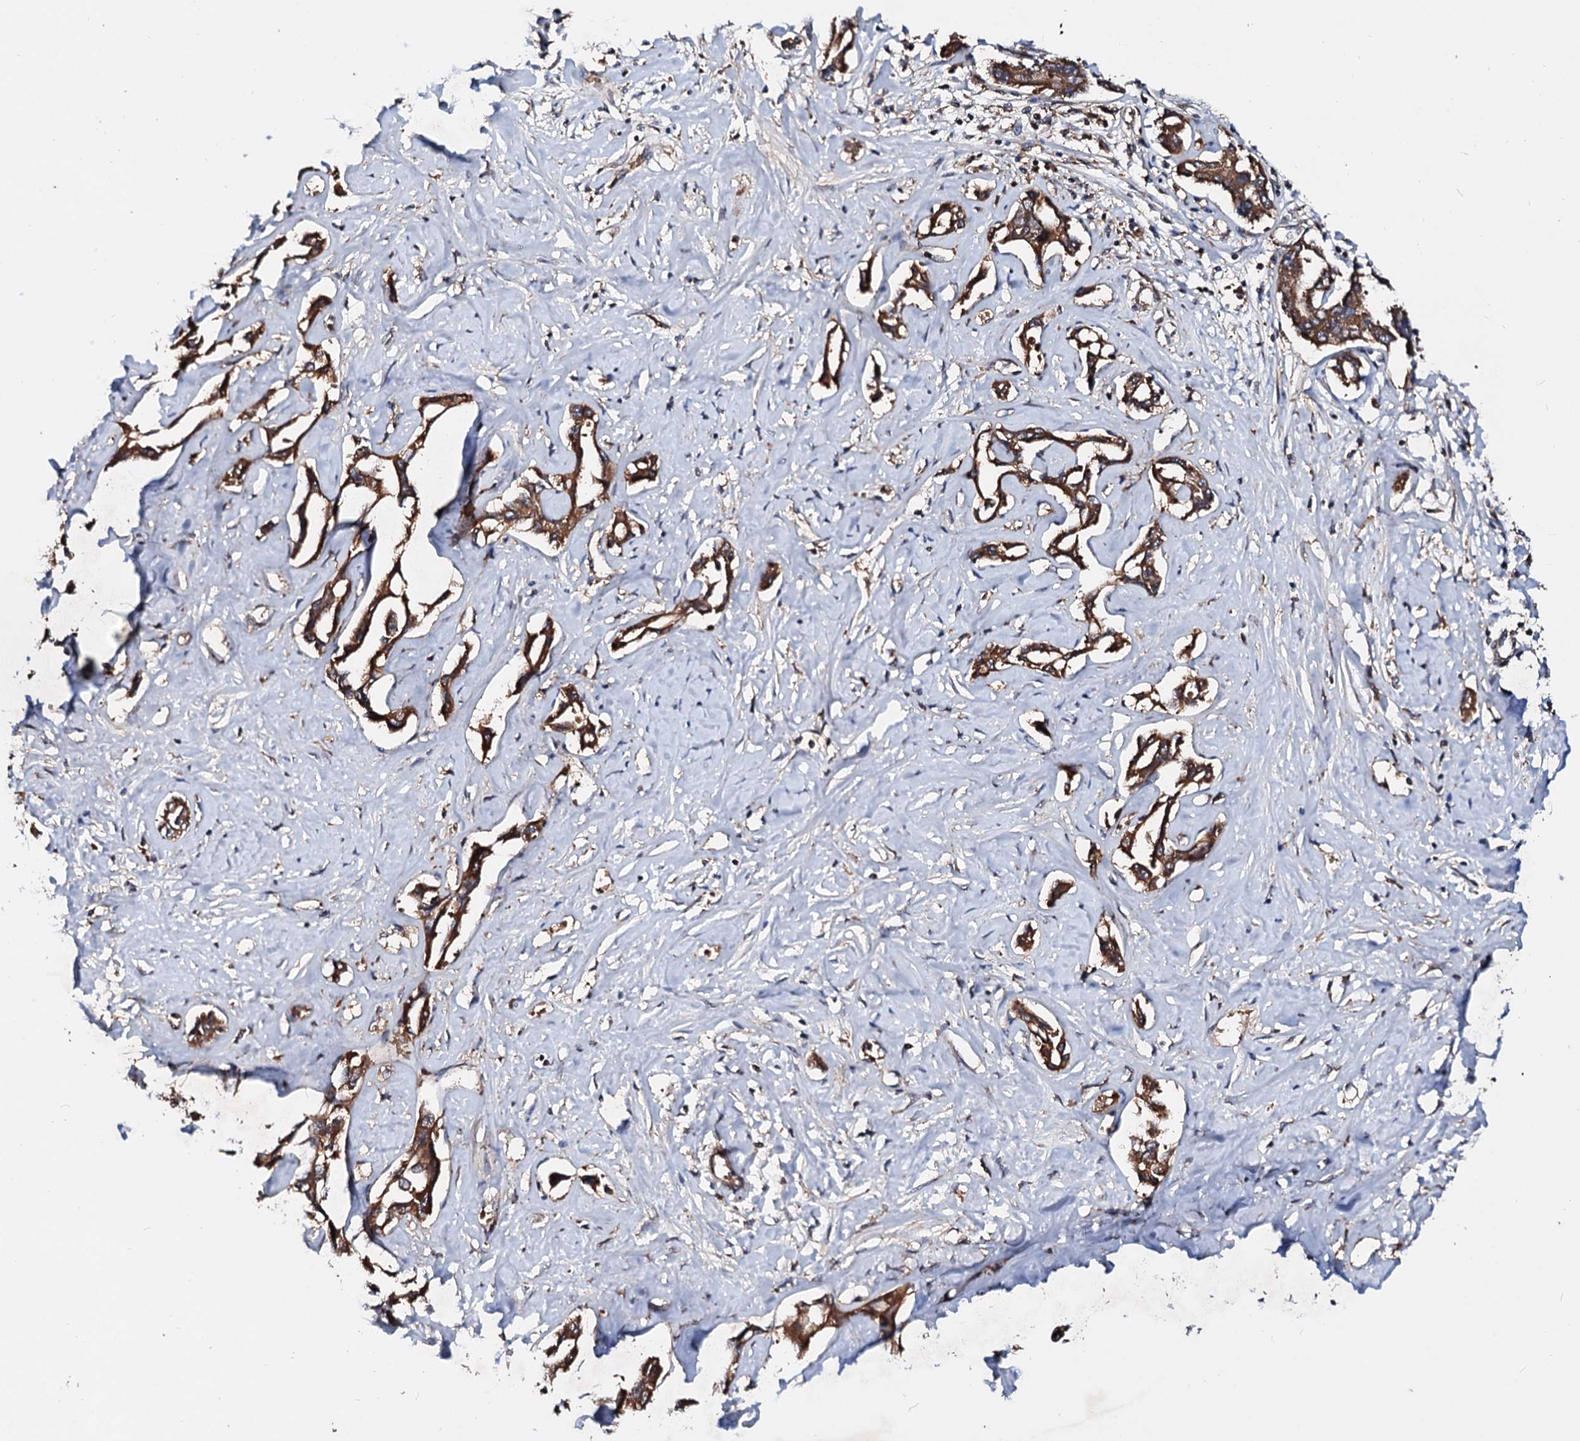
{"staining": {"intensity": "strong", "quantity": ">75%", "location": "cytoplasmic/membranous"}, "tissue": "liver cancer", "cell_type": "Tumor cells", "image_type": "cancer", "snomed": [{"axis": "morphology", "description": "Cholangiocarcinoma"}, {"axis": "topography", "description": "Liver"}], "caption": "There is high levels of strong cytoplasmic/membranous staining in tumor cells of liver cancer, as demonstrated by immunohistochemical staining (brown color).", "gene": "EXTL1", "patient": {"sex": "male", "age": 59}}